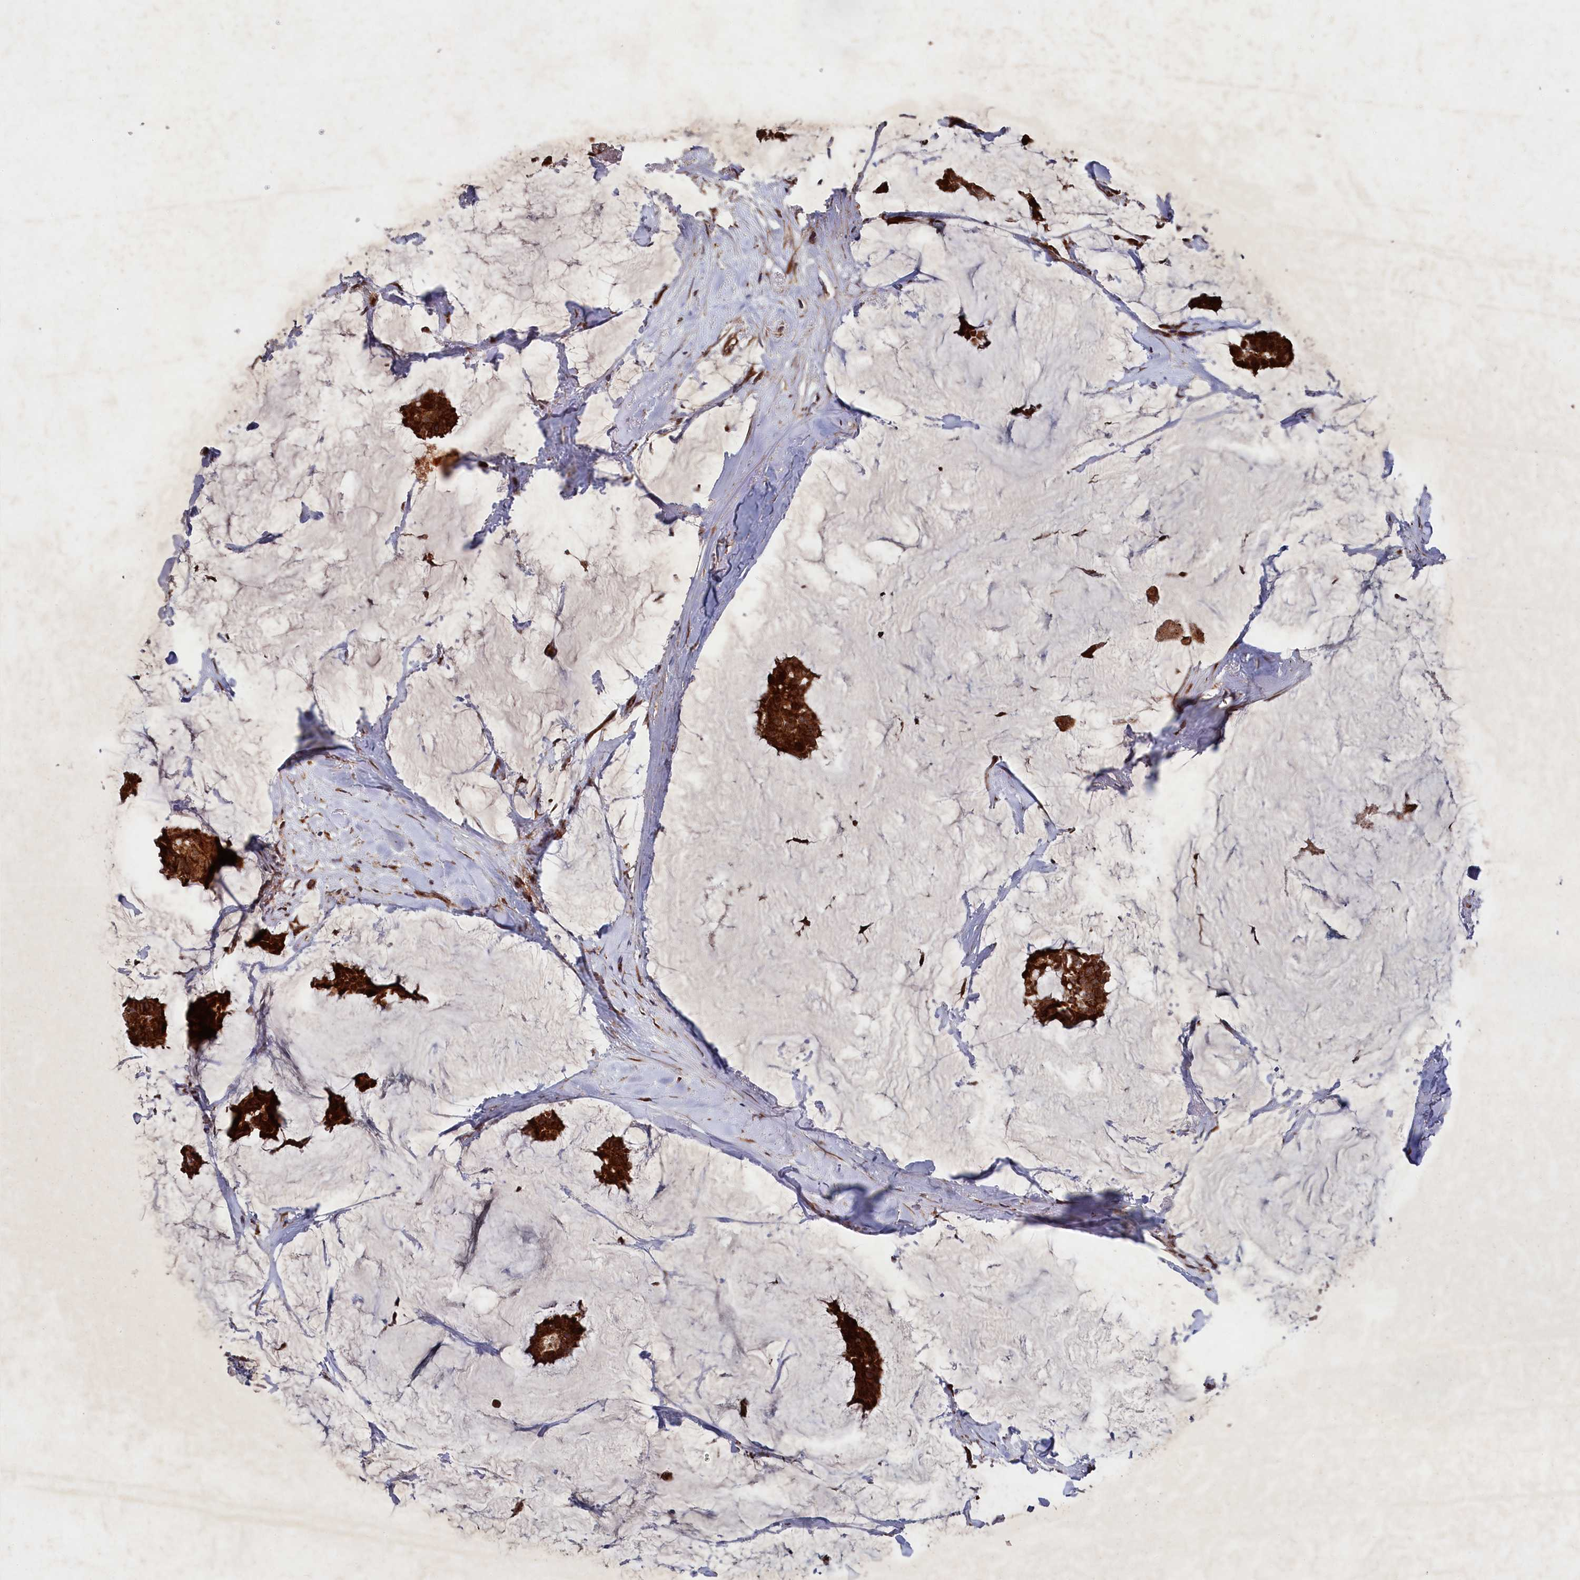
{"staining": {"intensity": "strong", "quantity": ">75%", "location": "cytoplasmic/membranous"}, "tissue": "breast cancer", "cell_type": "Tumor cells", "image_type": "cancer", "snomed": [{"axis": "morphology", "description": "Duct carcinoma"}, {"axis": "topography", "description": "Breast"}], "caption": "Strong cytoplasmic/membranous protein expression is seen in about >75% of tumor cells in breast cancer. The protein is shown in brown color, while the nuclei are stained blue.", "gene": "SUPV3L1", "patient": {"sex": "female", "age": 93}}